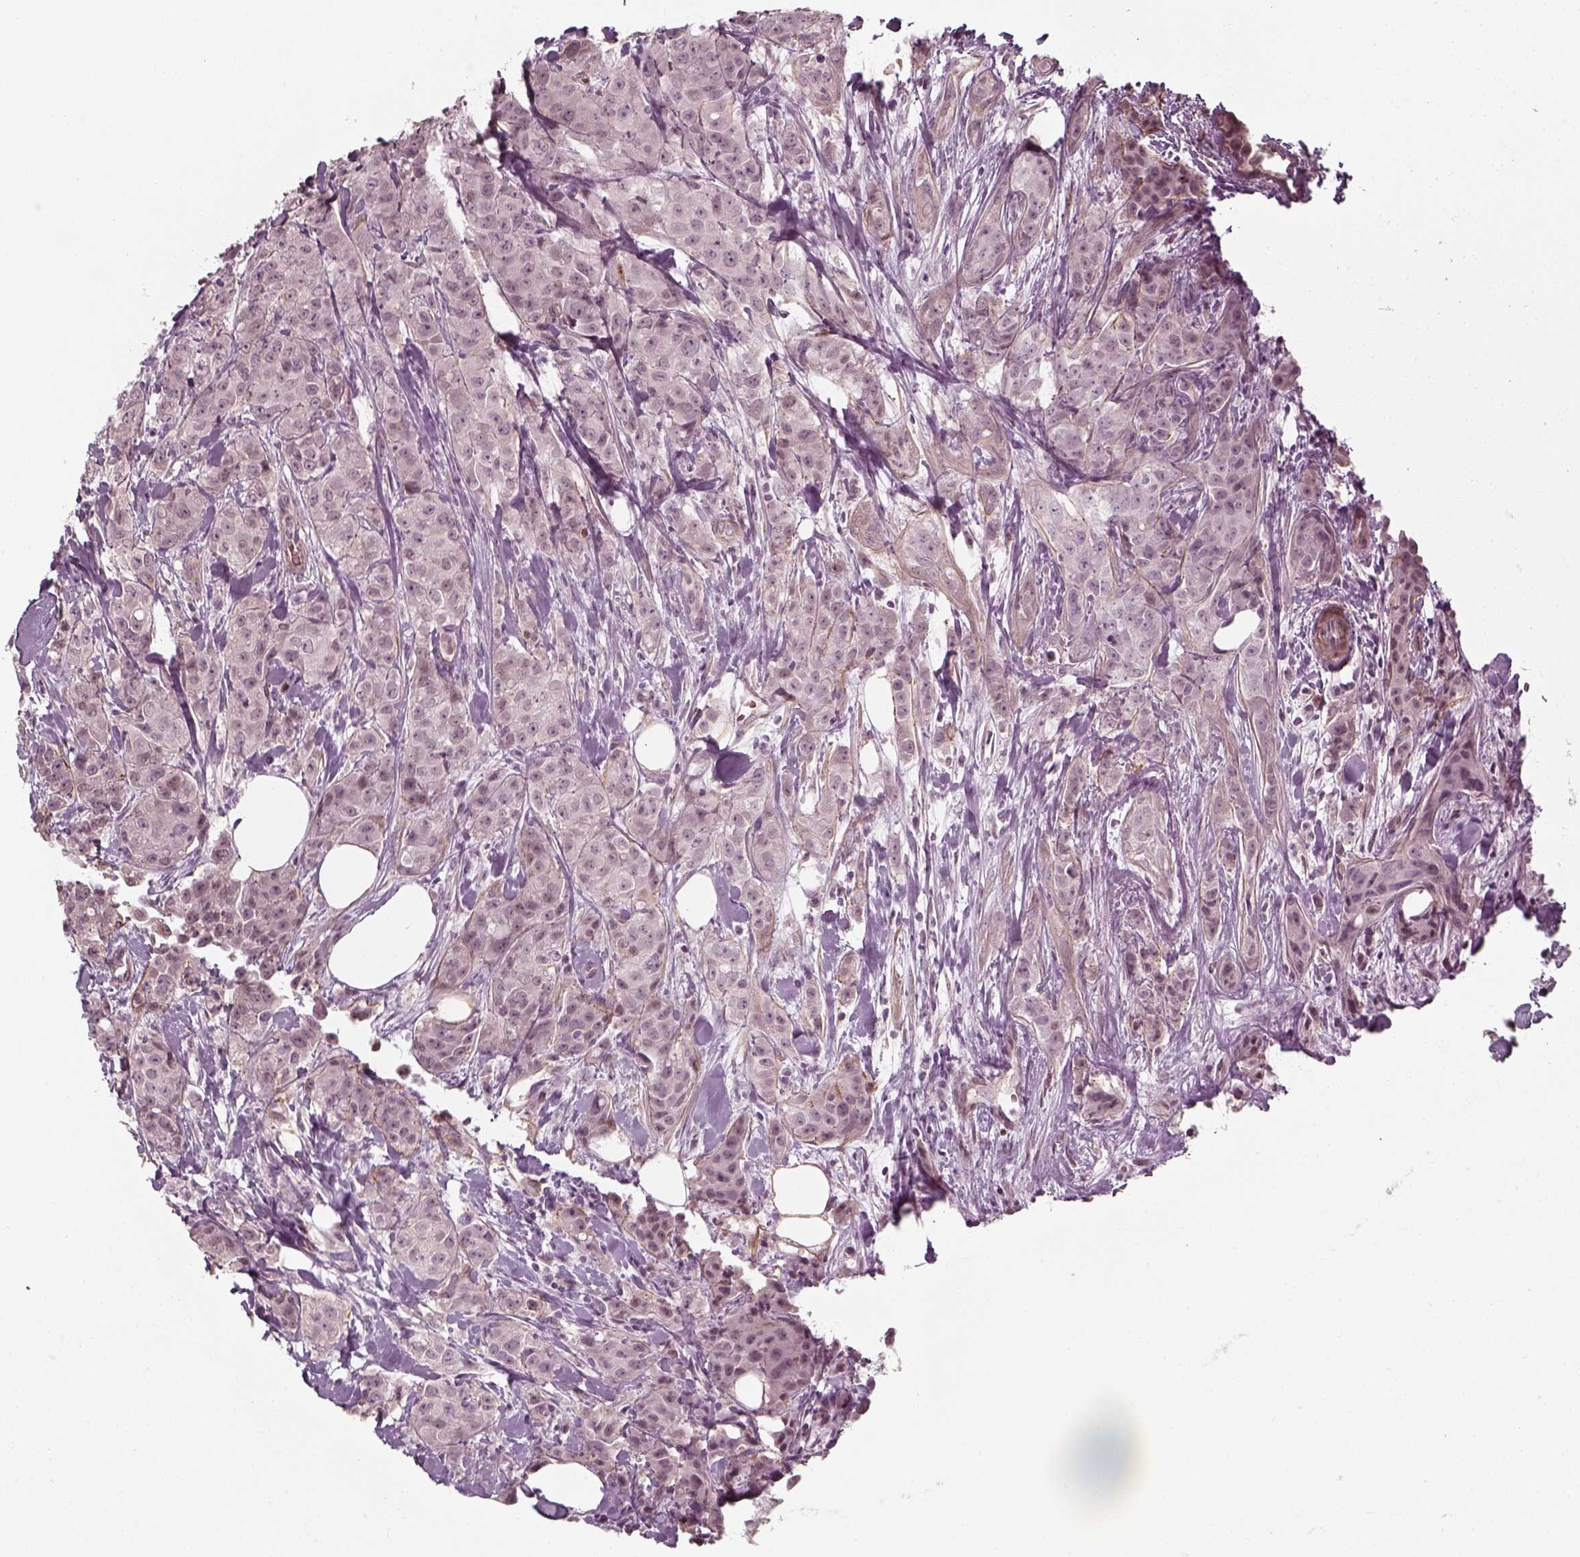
{"staining": {"intensity": "negative", "quantity": "none", "location": "none"}, "tissue": "breast cancer", "cell_type": "Tumor cells", "image_type": "cancer", "snomed": [{"axis": "morphology", "description": "Duct carcinoma"}, {"axis": "topography", "description": "Breast"}], "caption": "This histopathology image is of breast cancer stained with immunohistochemistry to label a protein in brown with the nuclei are counter-stained blue. There is no staining in tumor cells.", "gene": "LAMB2", "patient": {"sex": "female", "age": 43}}